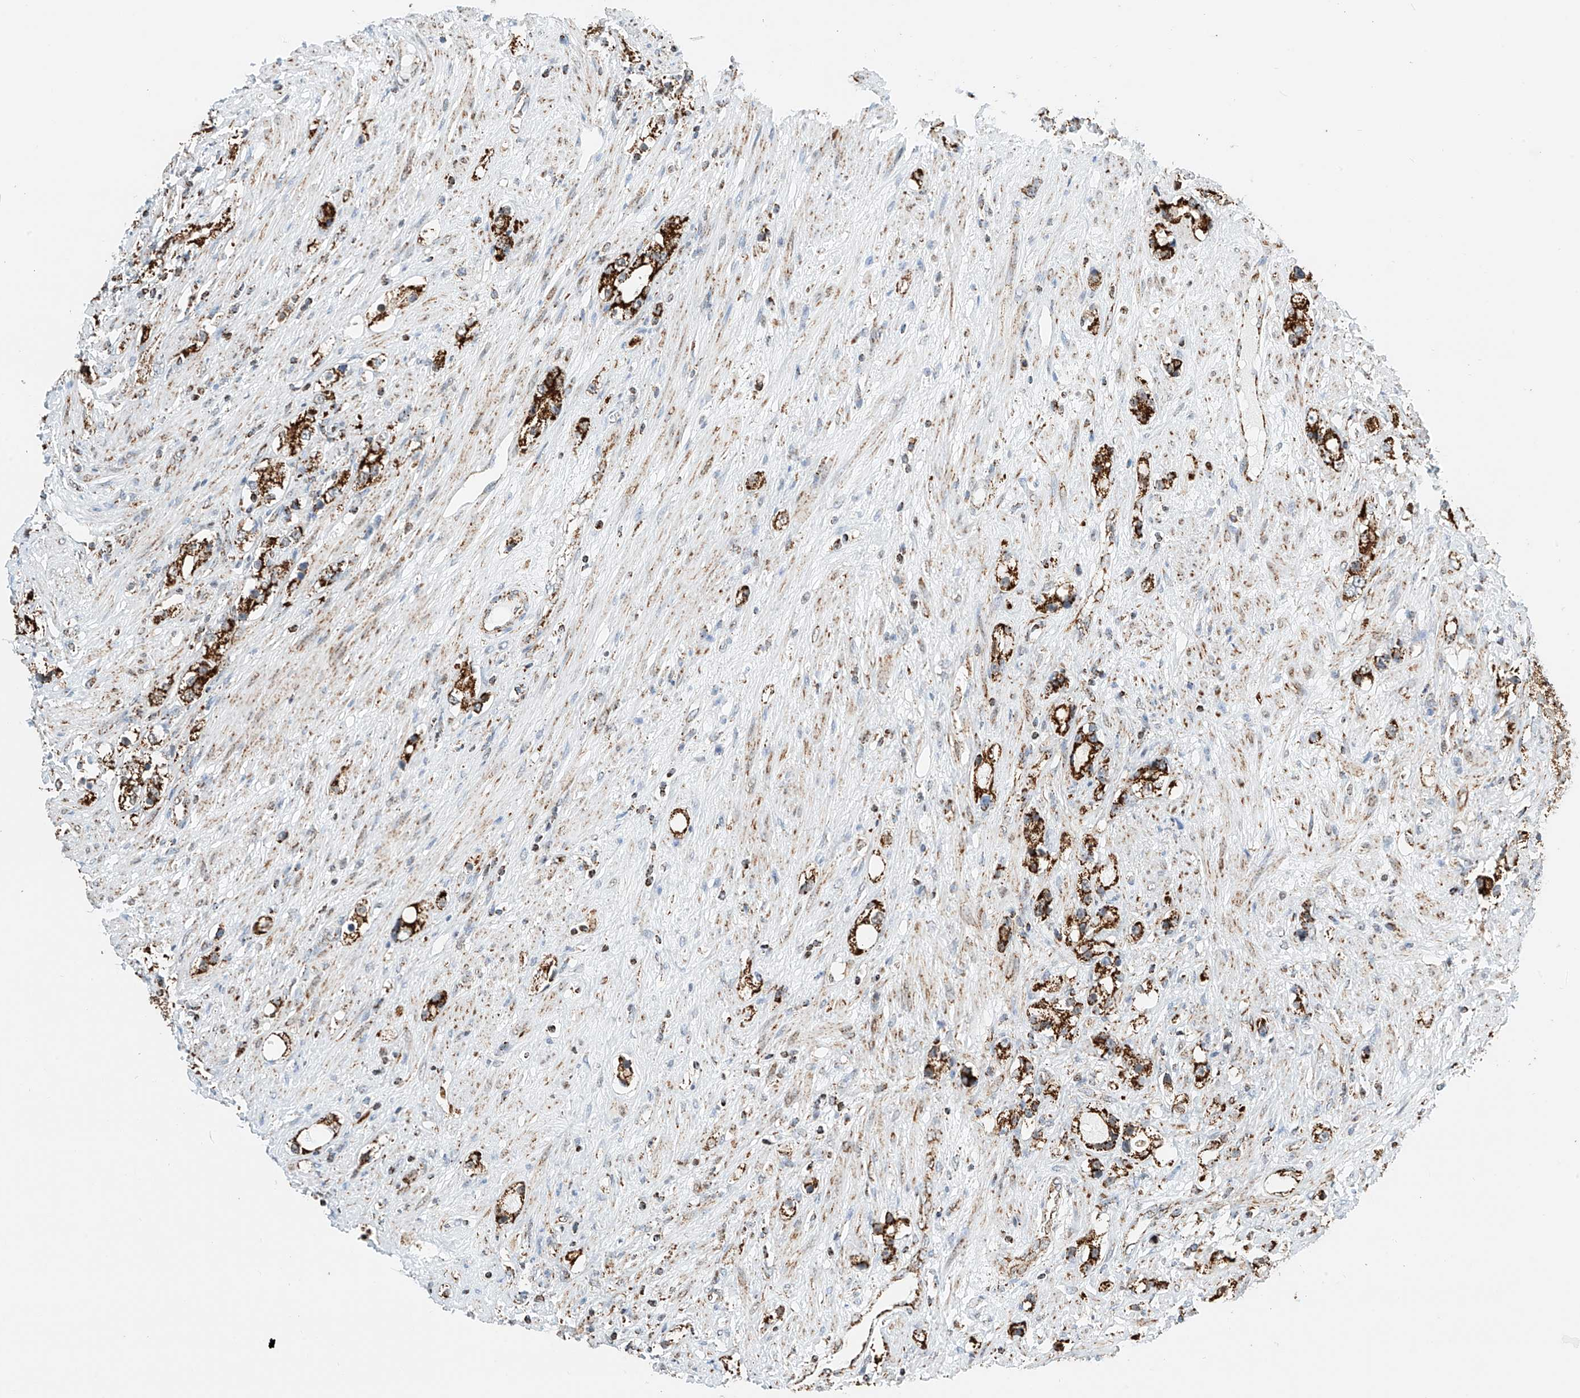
{"staining": {"intensity": "strong", "quantity": ">75%", "location": "cytoplasmic/membranous"}, "tissue": "prostate cancer", "cell_type": "Tumor cells", "image_type": "cancer", "snomed": [{"axis": "morphology", "description": "Adenocarcinoma, High grade"}, {"axis": "topography", "description": "Prostate"}], "caption": "Immunohistochemistry photomicrograph of human high-grade adenocarcinoma (prostate) stained for a protein (brown), which reveals high levels of strong cytoplasmic/membranous staining in approximately >75% of tumor cells.", "gene": "PPA2", "patient": {"sex": "male", "age": 63}}